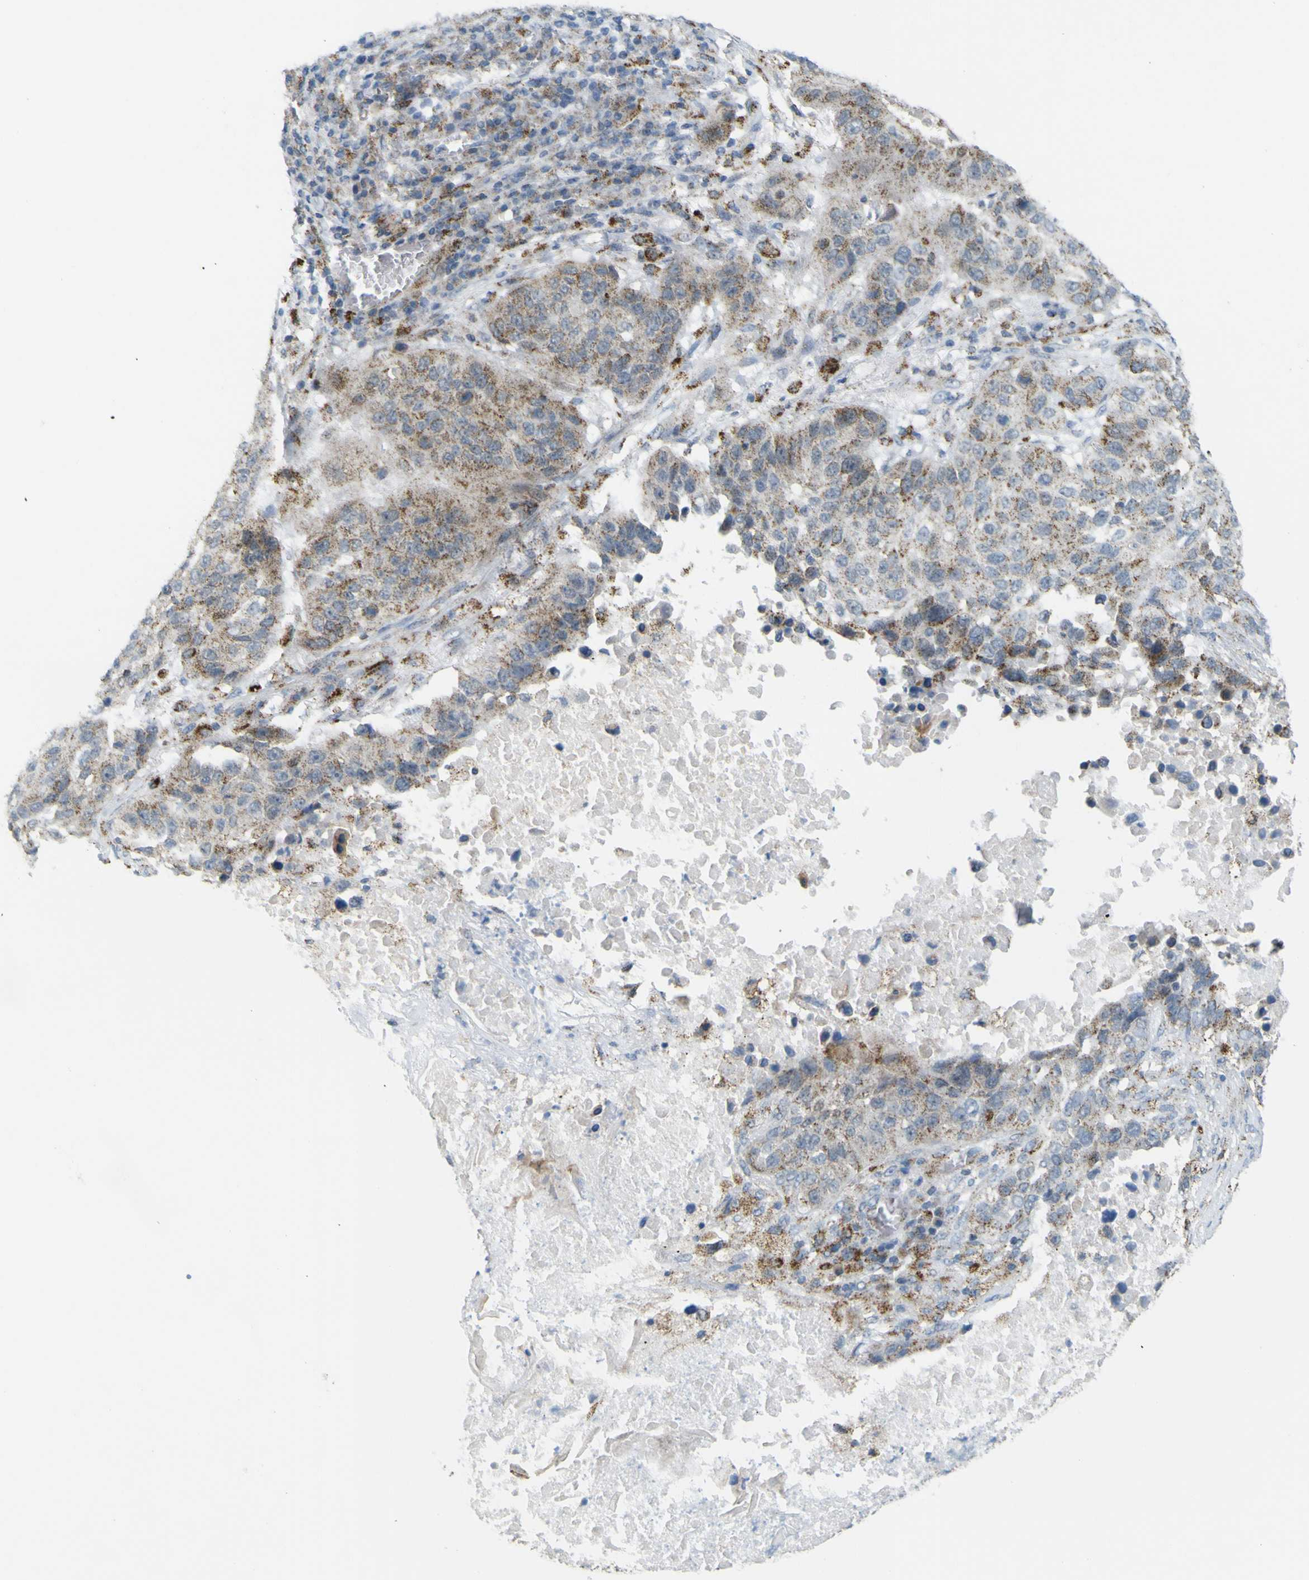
{"staining": {"intensity": "moderate", "quantity": ">75%", "location": "cytoplasmic/membranous"}, "tissue": "lung cancer", "cell_type": "Tumor cells", "image_type": "cancer", "snomed": [{"axis": "morphology", "description": "Squamous cell carcinoma, NOS"}, {"axis": "topography", "description": "Lung"}], "caption": "Immunohistochemical staining of human lung squamous cell carcinoma exhibits medium levels of moderate cytoplasmic/membranous staining in about >75% of tumor cells.", "gene": "ACBD5", "patient": {"sex": "male", "age": 57}}